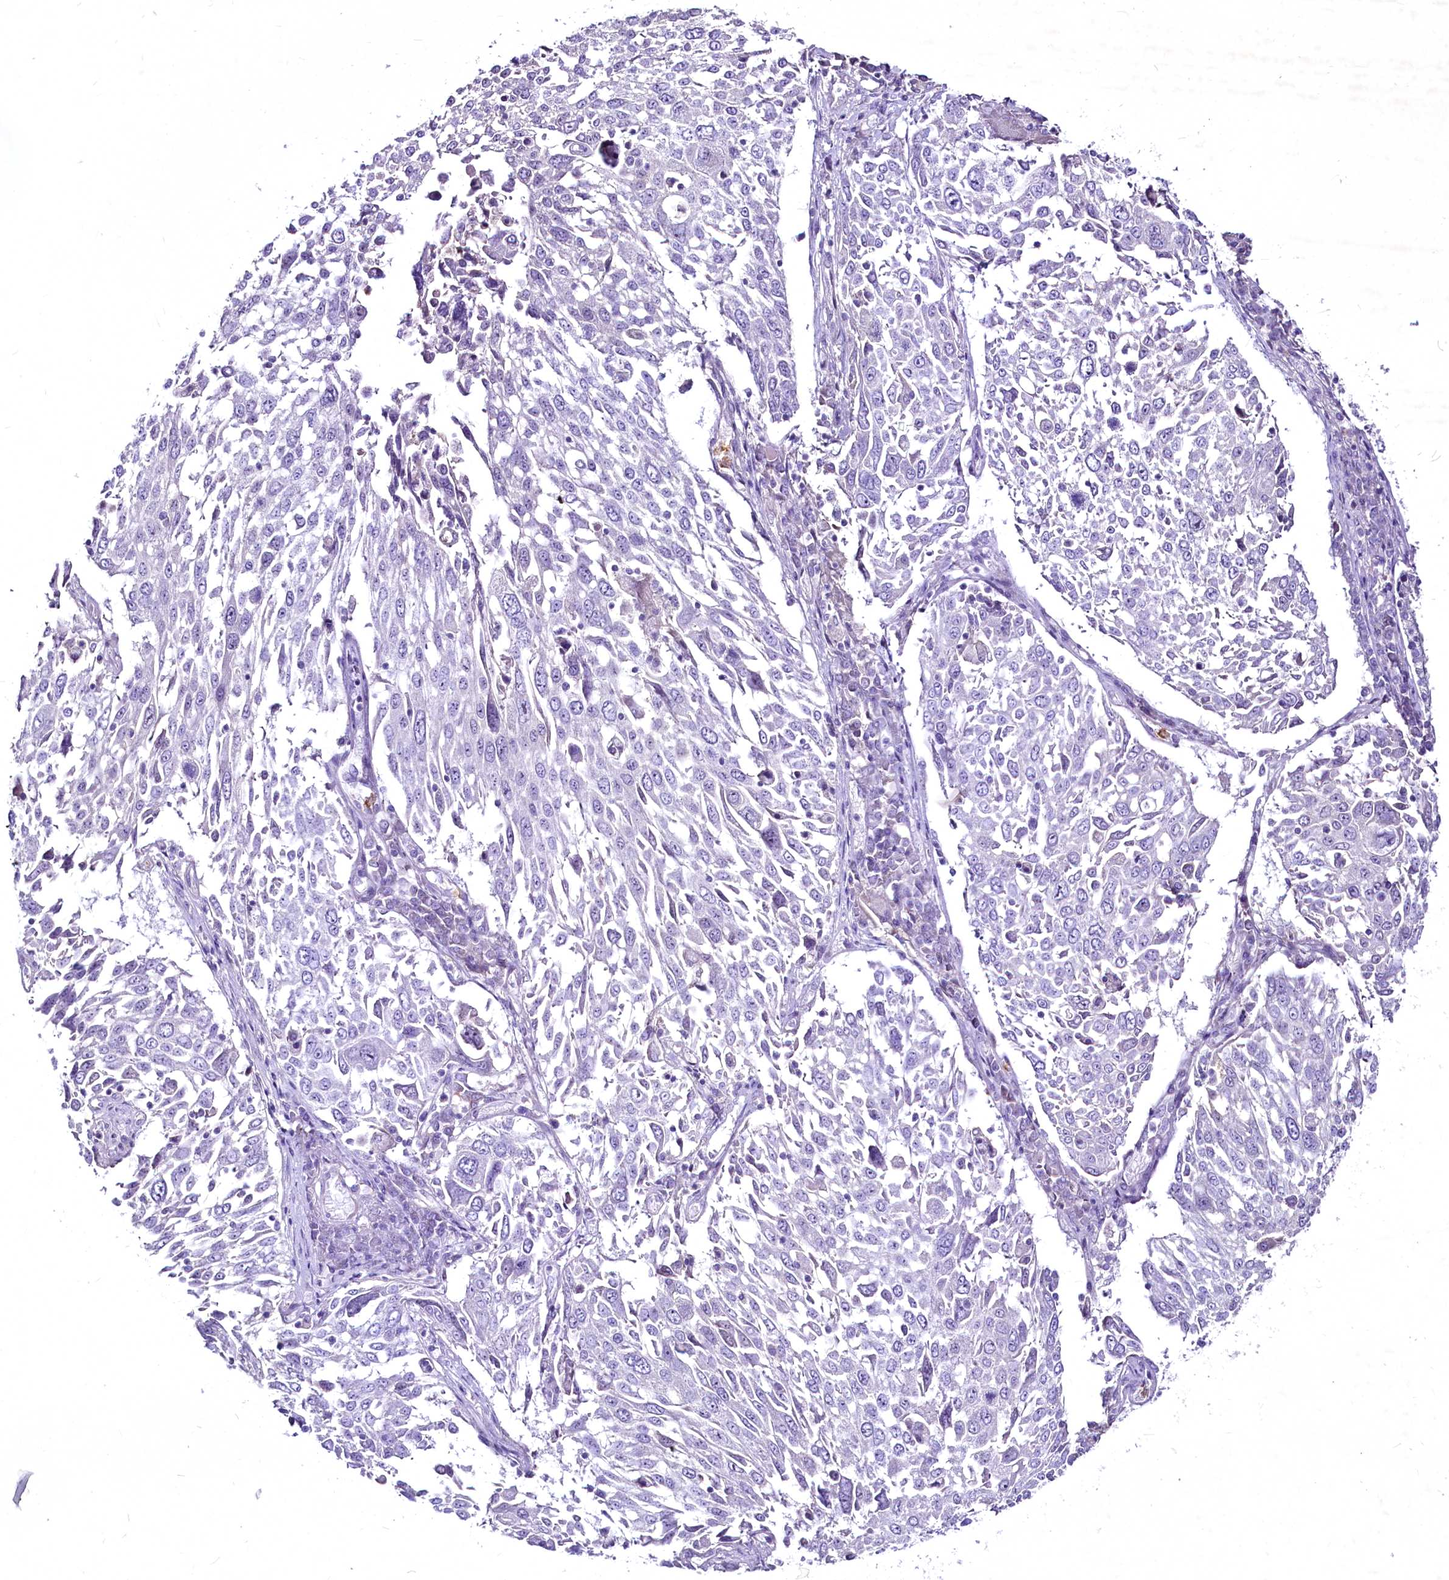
{"staining": {"intensity": "negative", "quantity": "none", "location": "none"}, "tissue": "lung cancer", "cell_type": "Tumor cells", "image_type": "cancer", "snomed": [{"axis": "morphology", "description": "Squamous cell carcinoma, NOS"}, {"axis": "topography", "description": "Lung"}], "caption": "Immunohistochemistry (IHC) histopathology image of human squamous cell carcinoma (lung) stained for a protein (brown), which shows no staining in tumor cells.", "gene": "FAM209B", "patient": {"sex": "male", "age": 65}}